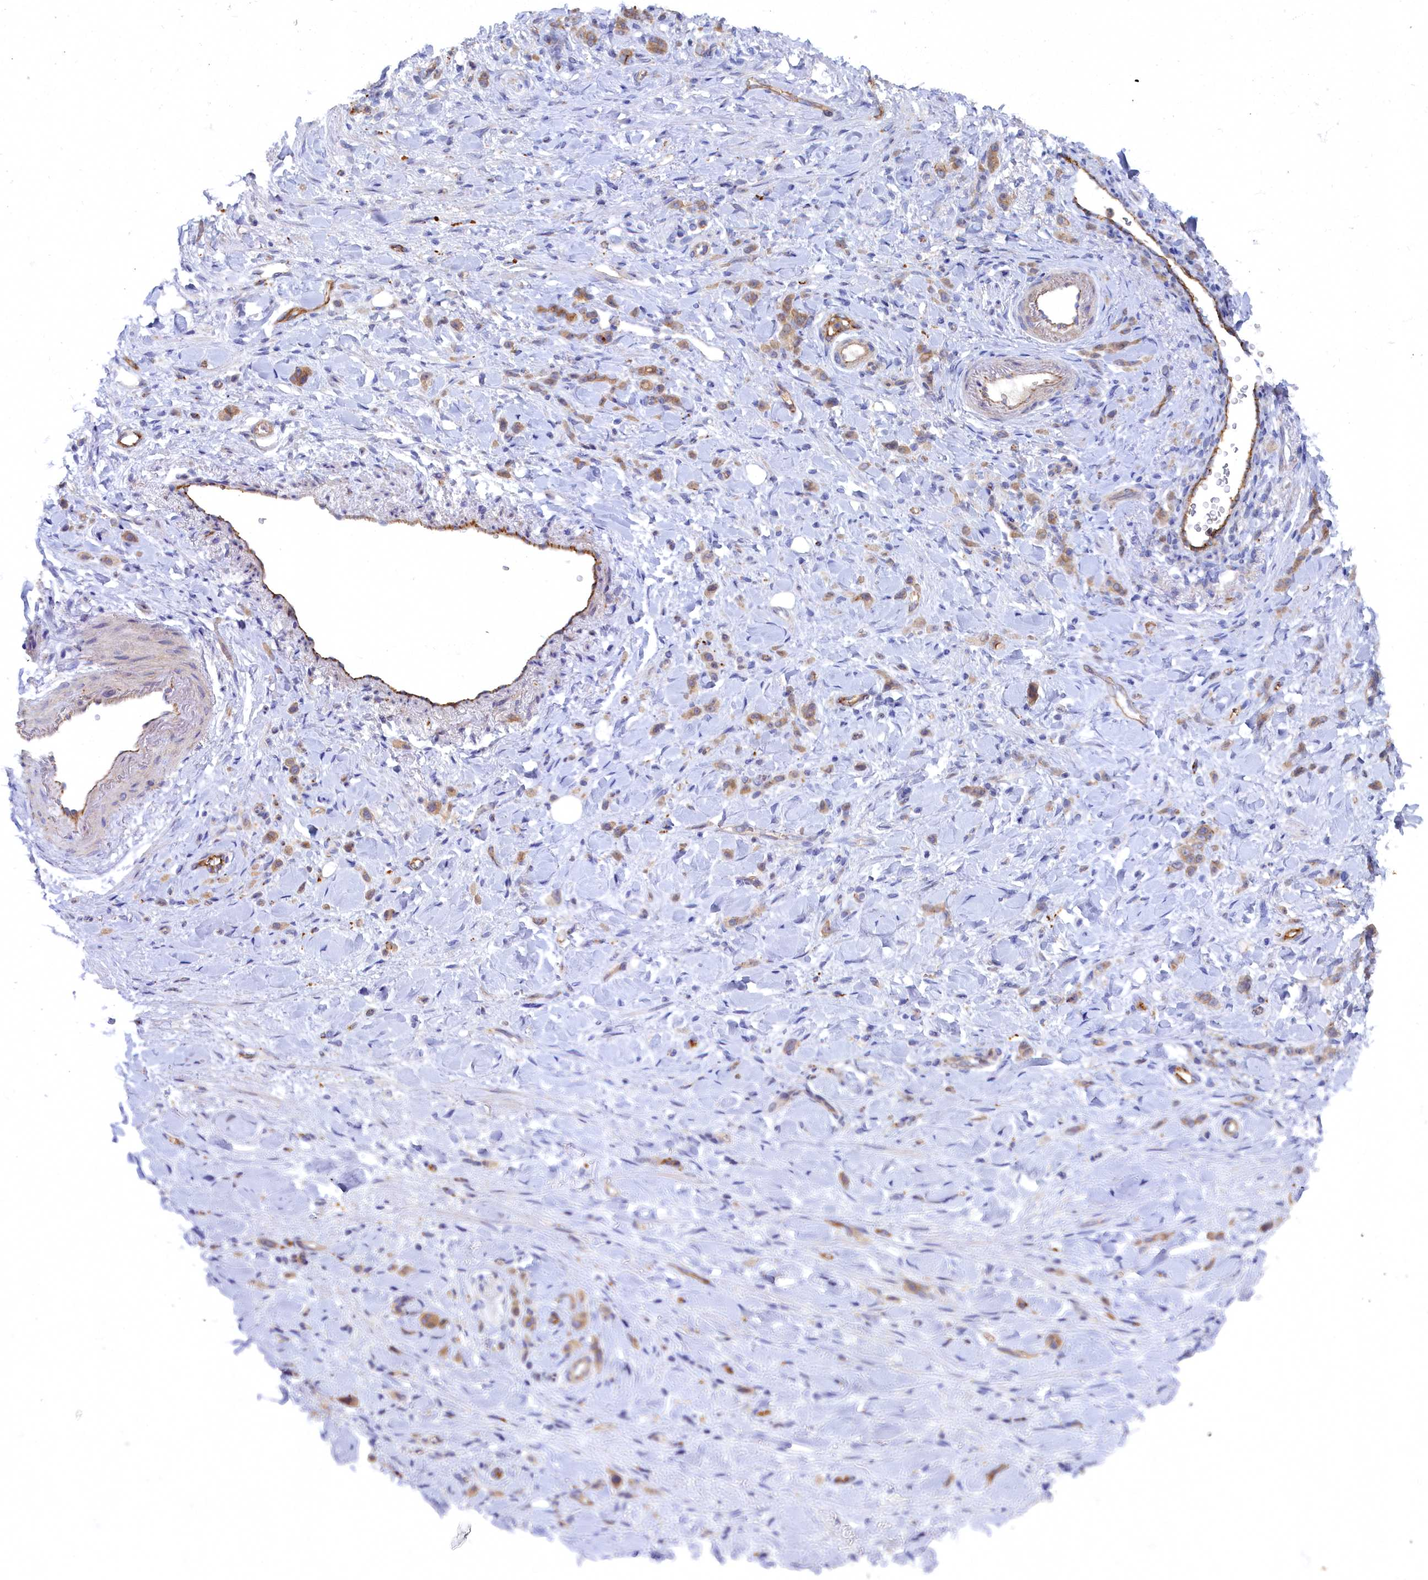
{"staining": {"intensity": "weak", "quantity": "25%-75%", "location": "cytoplasmic/membranous"}, "tissue": "stomach cancer", "cell_type": "Tumor cells", "image_type": "cancer", "snomed": [{"axis": "morphology", "description": "Normal tissue, NOS"}, {"axis": "morphology", "description": "Adenocarcinoma, NOS"}, {"axis": "topography", "description": "Stomach"}], "caption": "Stomach adenocarcinoma stained for a protein (brown) displays weak cytoplasmic/membranous positive positivity in about 25%-75% of tumor cells.", "gene": "PSMG2", "patient": {"sex": "male", "age": 82}}